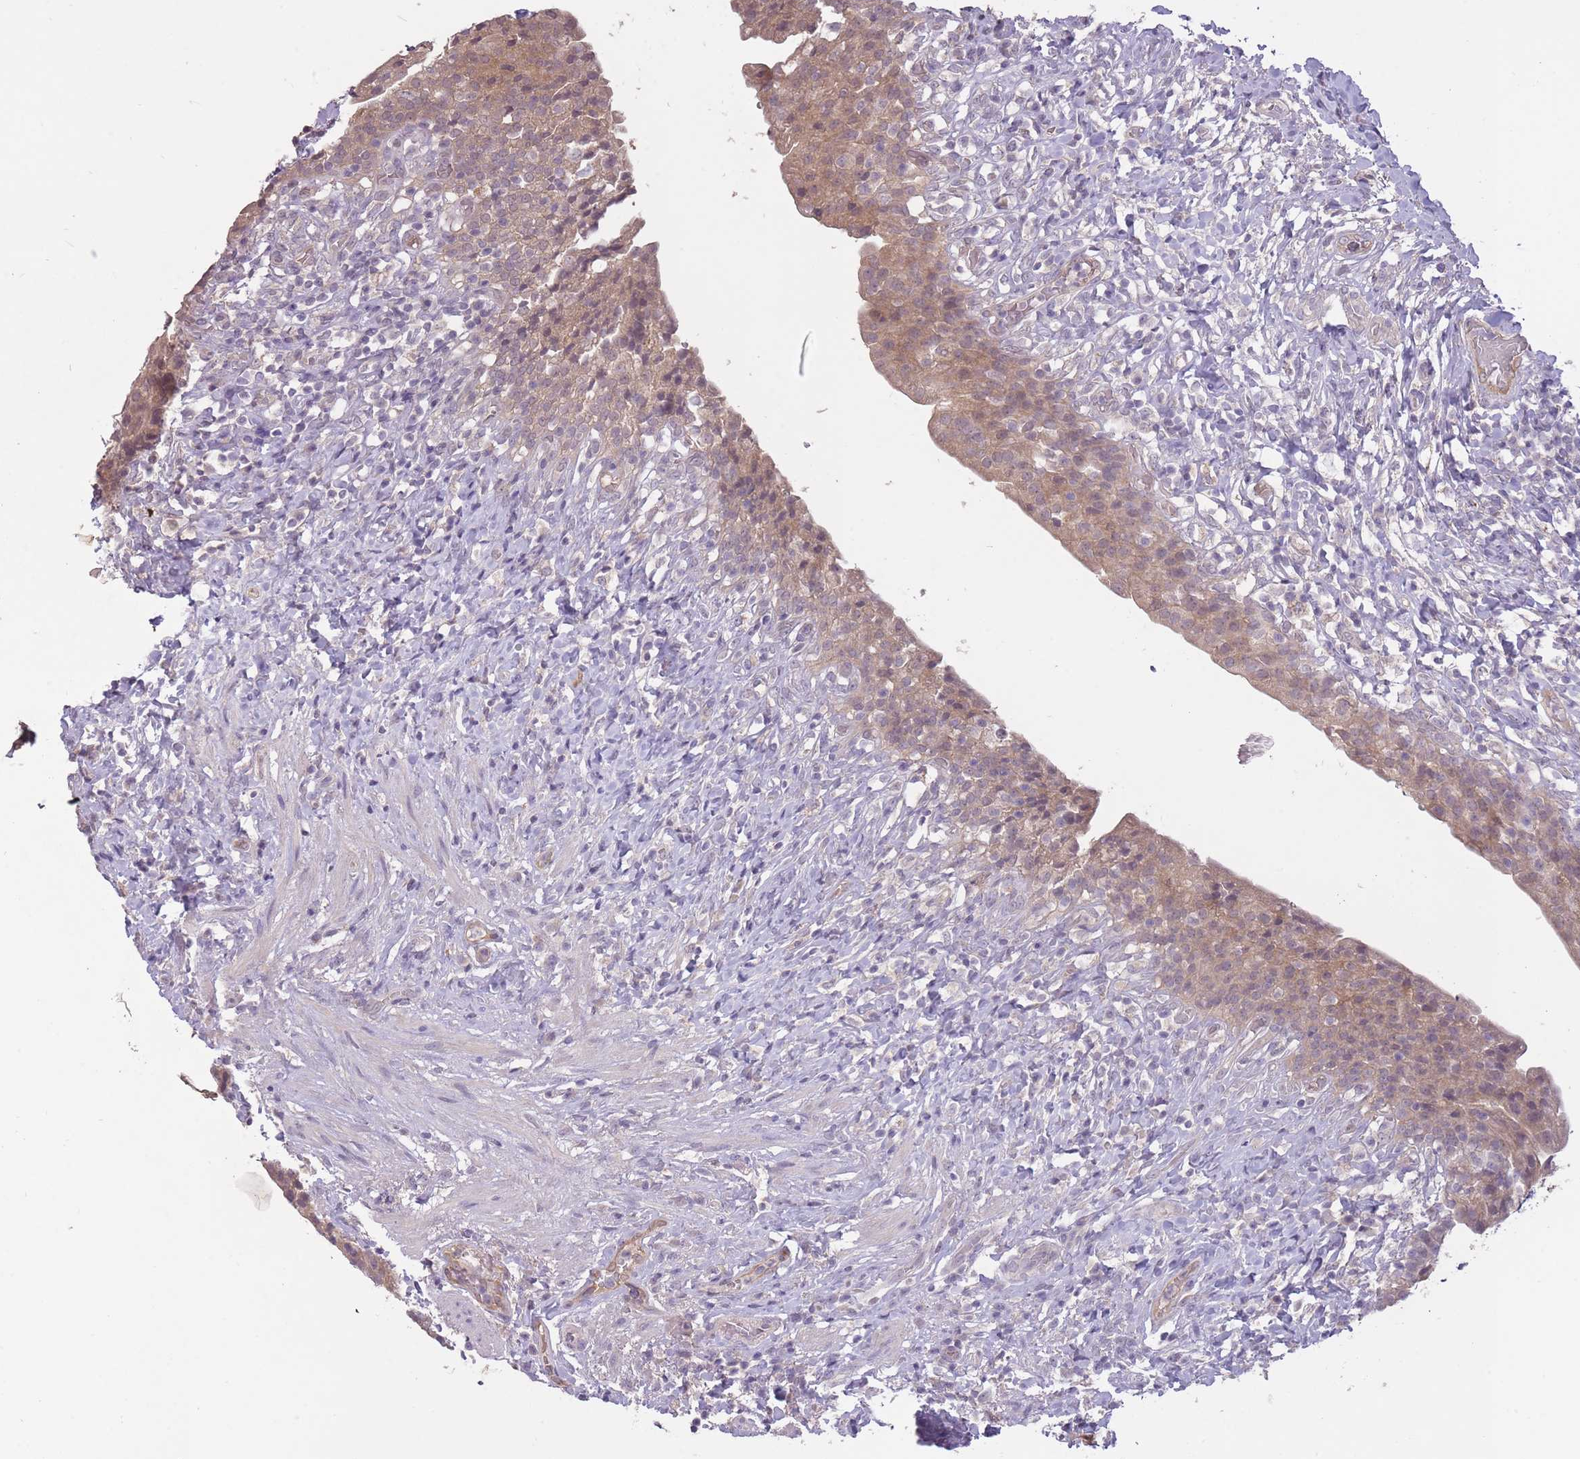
{"staining": {"intensity": "weak", "quantity": "25%-75%", "location": "cytoplasmic/membranous"}, "tissue": "urinary bladder", "cell_type": "Urothelial cells", "image_type": "normal", "snomed": [{"axis": "morphology", "description": "Normal tissue, NOS"}, {"axis": "morphology", "description": "Inflammation, NOS"}, {"axis": "topography", "description": "Urinary bladder"}], "caption": "The histopathology image displays a brown stain indicating the presence of a protein in the cytoplasmic/membranous of urothelial cells in urinary bladder.", "gene": "LRATD2", "patient": {"sex": "male", "age": 64}}